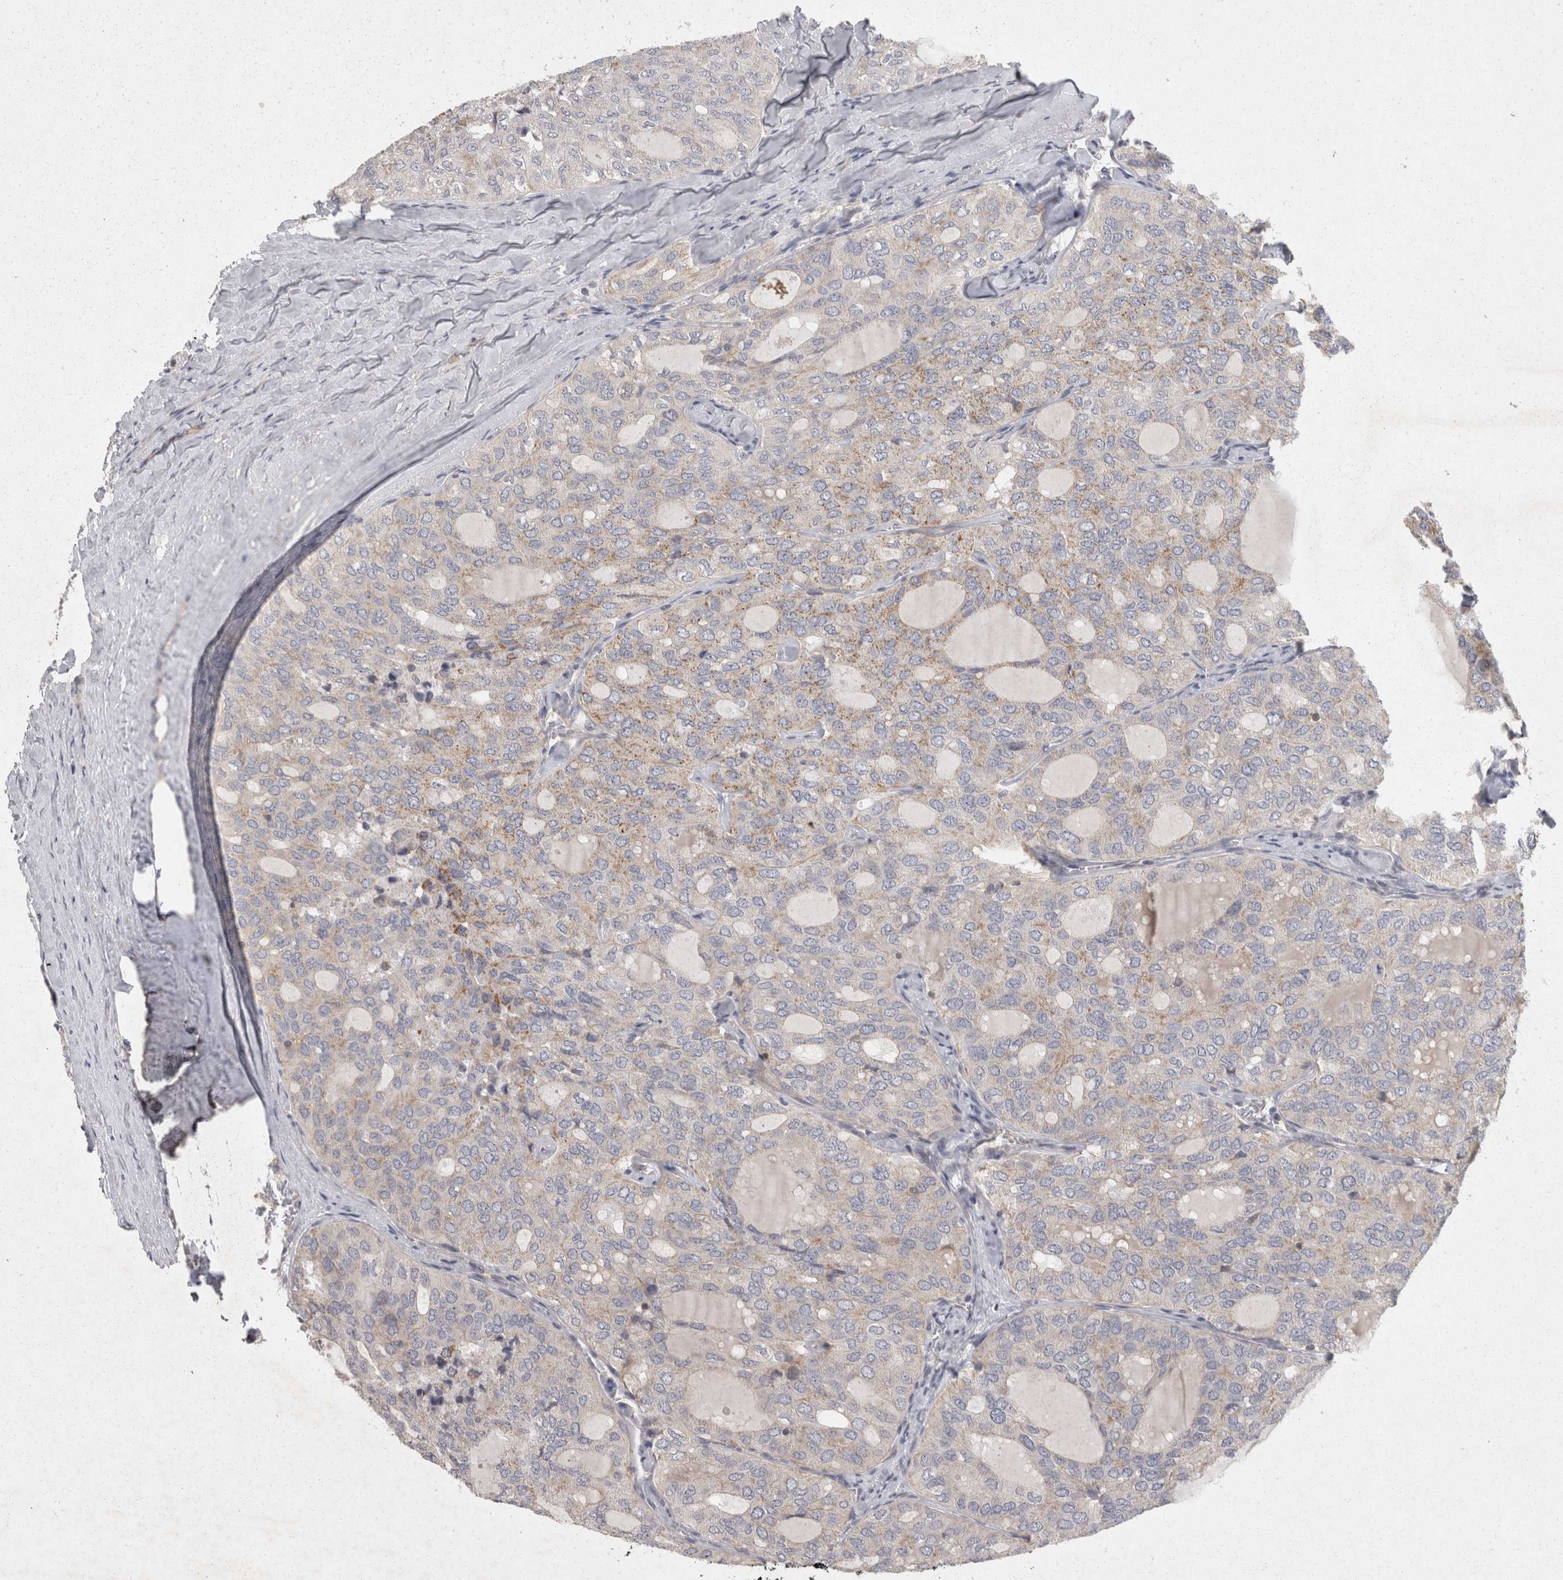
{"staining": {"intensity": "moderate", "quantity": "<25%", "location": "cytoplasmic/membranous"}, "tissue": "thyroid cancer", "cell_type": "Tumor cells", "image_type": "cancer", "snomed": [{"axis": "morphology", "description": "Follicular adenoma carcinoma, NOS"}, {"axis": "topography", "description": "Thyroid gland"}], "caption": "Immunohistochemical staining of human thyroid follicular adenoma carcinoma exhibits low levels of moderate cytoplasmic/membranous protein positivity in approximately <25% of tumor cells.", "gene": "ACAT2", "patient": {"sex": "male", "age": 75}}